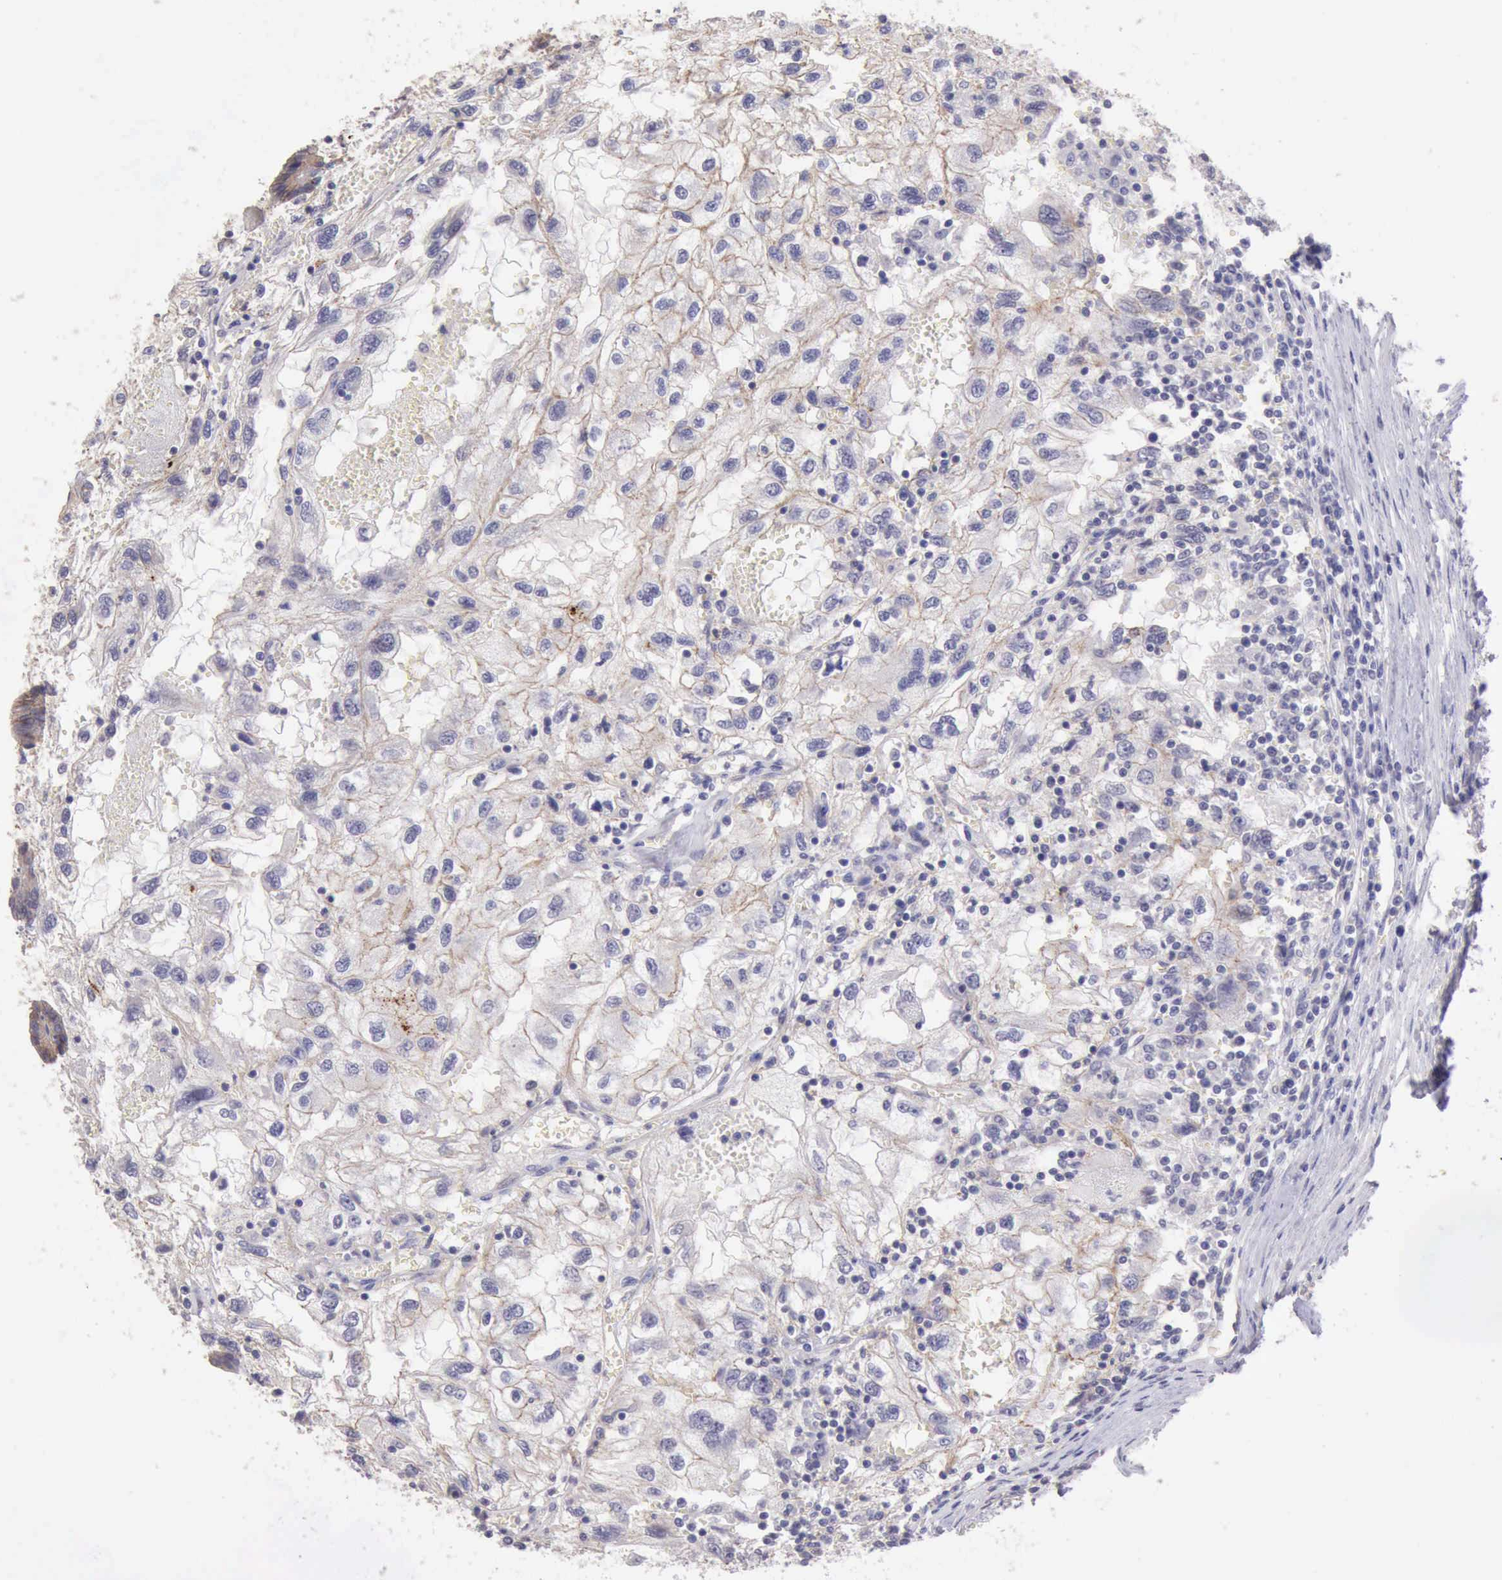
{"staining": {"intensity": "weak", "quantity": "<25%", "location": "cytoplasmic/membranous"}, "tissue": "renal cancer", "cell_type": "Tumor cells", "image_type": "cancer", "snomed": [{"axis": "morphology", "description": "Normal tissue, NOS"}, {"axis": "morphology", "description": "Adenocarcinoma, NOS"}, {"axis": "topography", "description": "Kidney"}], "caption": "High power microscopy micrograph of an IHC micrograph of renal cancer, revealing no significant expression in tumor cells.", "gene": "KCND1", "patient": {"sex": "male", "age": 71}}